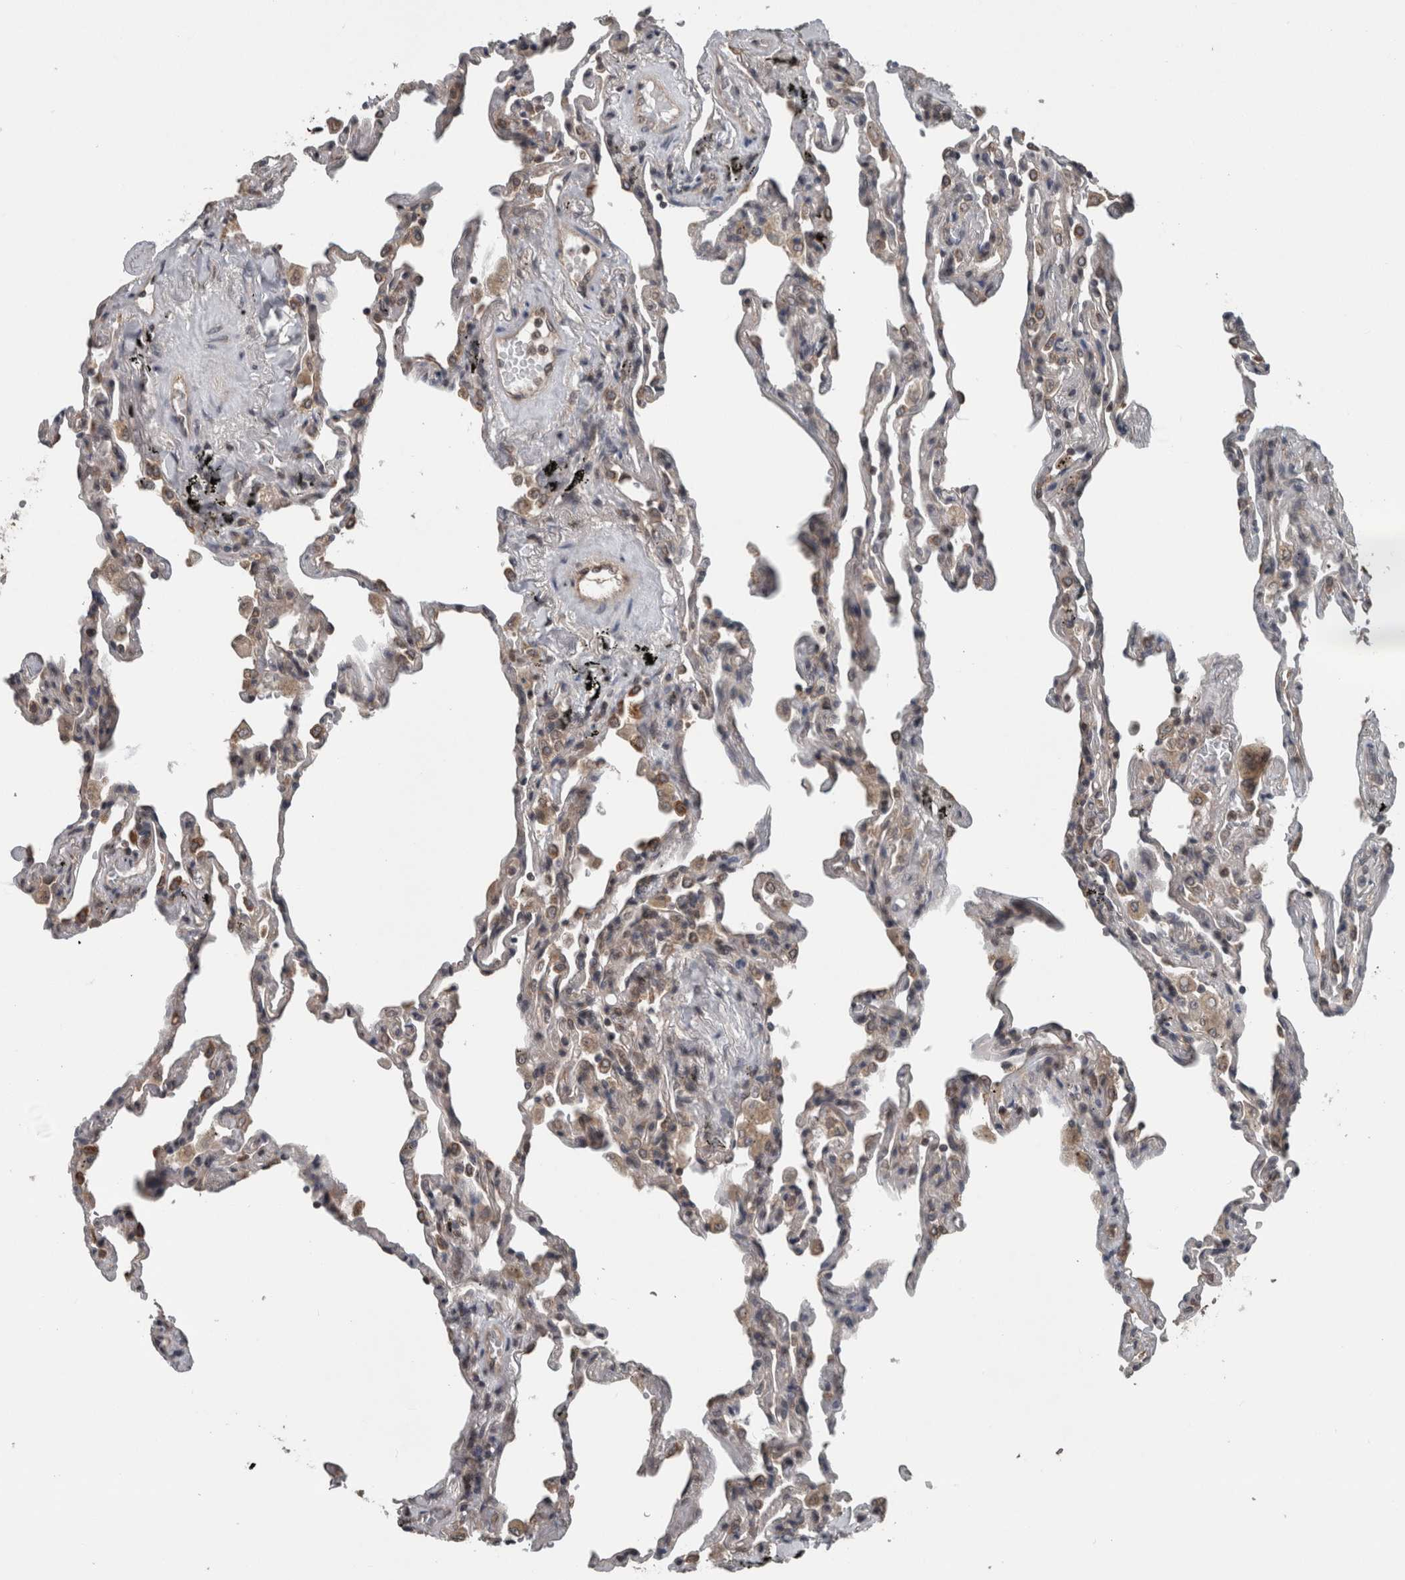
{"staining": {"intensity": "moderate", "quantity": ">75%", "location": "cytoplasmic/membranous"}, "tissue": "lung", "cell_type": "Alveolar cells", "image_type": "normal", "snomed": [{"axis": "morphology", "description": "Normal tissue, NOS"}, {"axis": "topography", "description": "Lung"}], "caption": "Unremarkable lung was stained to show a protein in brown. There is medium levels of moderate cytoplasmic/membranous expression in about >75% of alveolar cells.", "gene": "ENY2", "patient": {"sex": "male", "age": 59}}